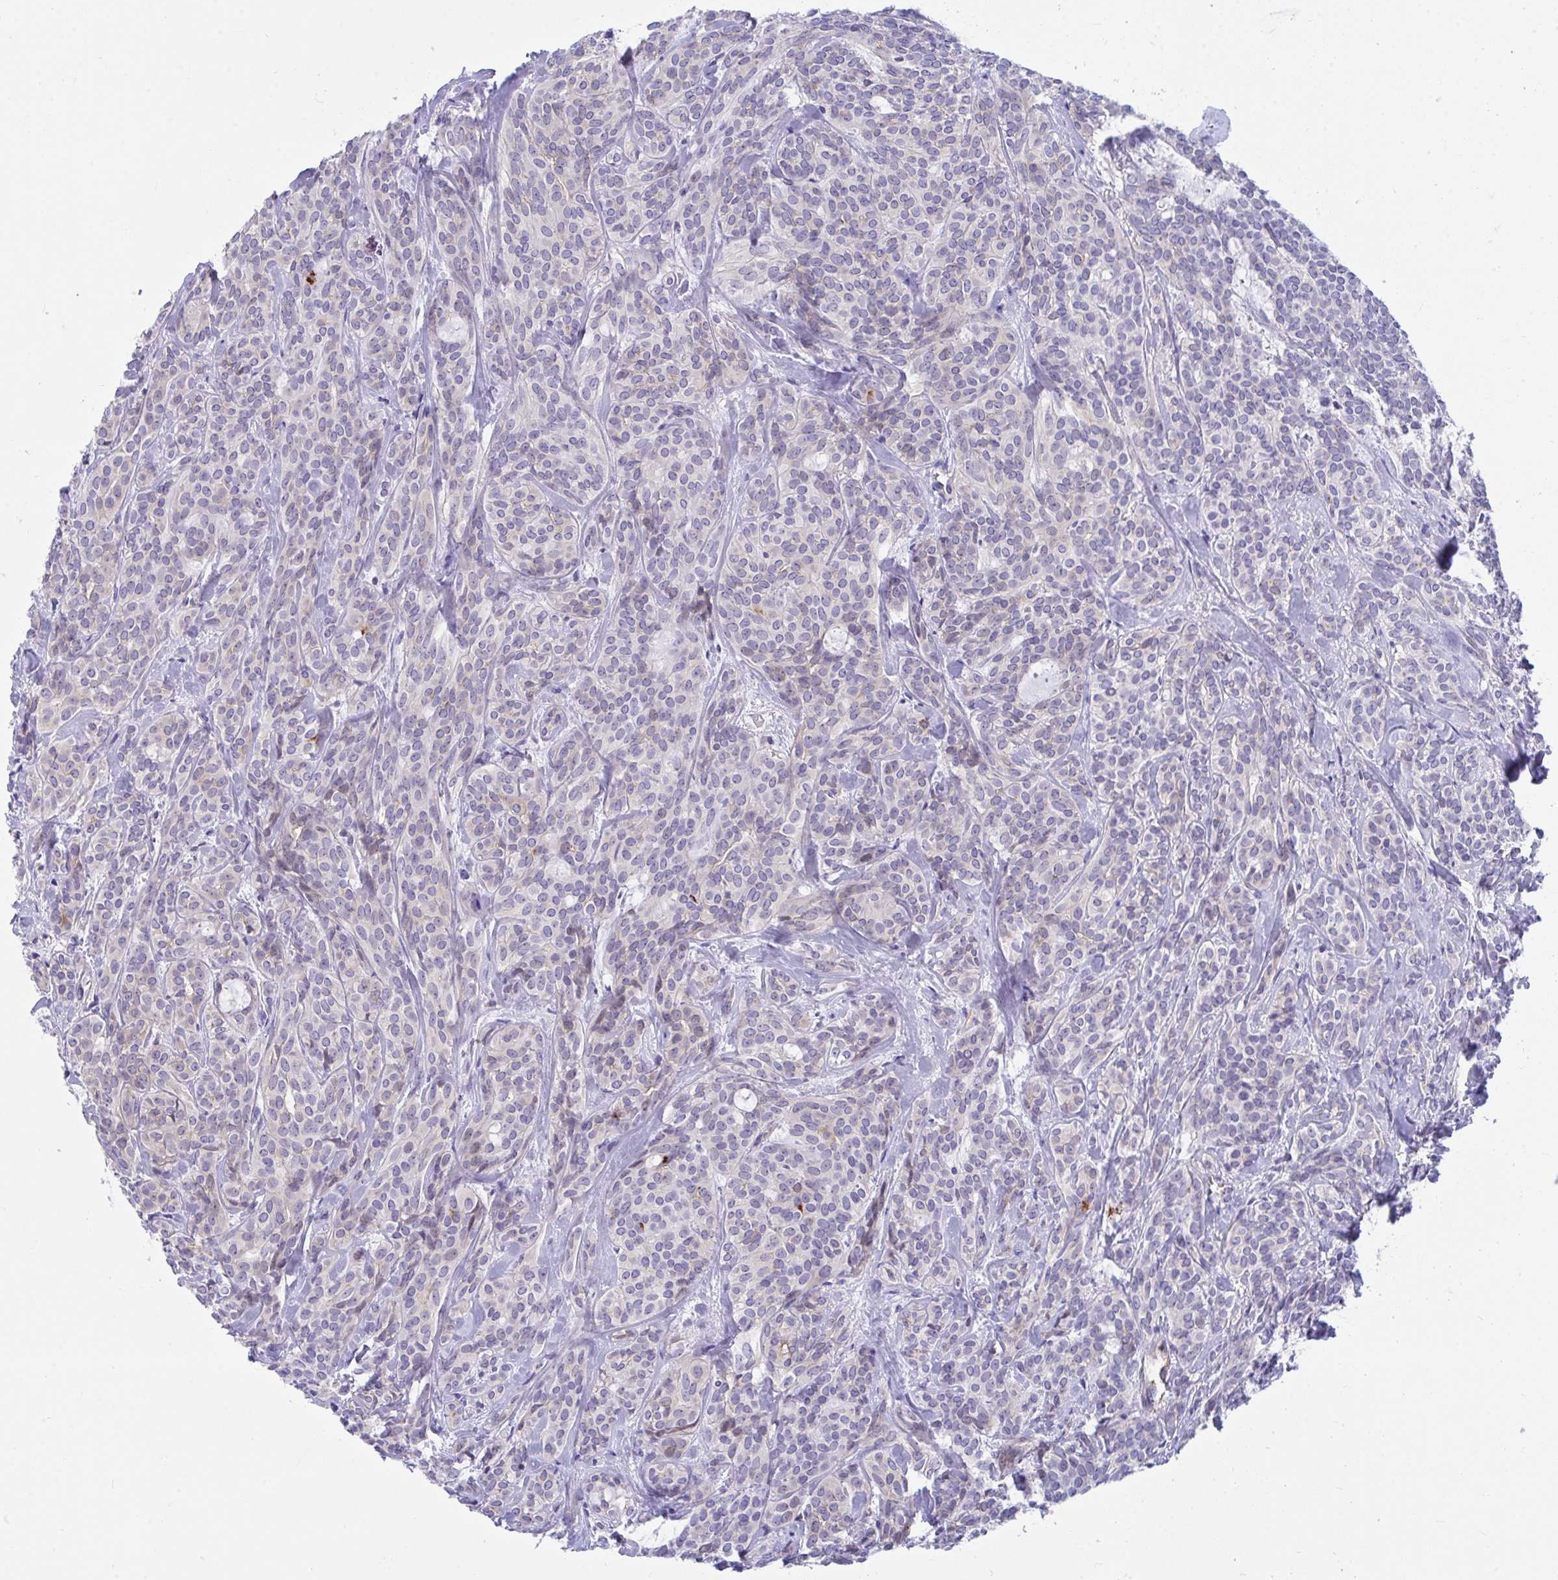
{"staining": {"intensity": "weak", "quantity": "<25%", "location": "nuclear"}, "tissue": "head and neck cancer", "cell_type": "Tumor cells", "image_type": "cancer", "snomed": [{"axis": "morphology", "description": "Adenocarcinoma, NOS"}, {"axis": "topography", "description": "Head-Neck"}], "caption": "Photomicrograph shows no significant protein positivity in tumor cells of head and neck cancer.", "gene": "CENPQ", "patient": {"sex": "female", "age": 57}}